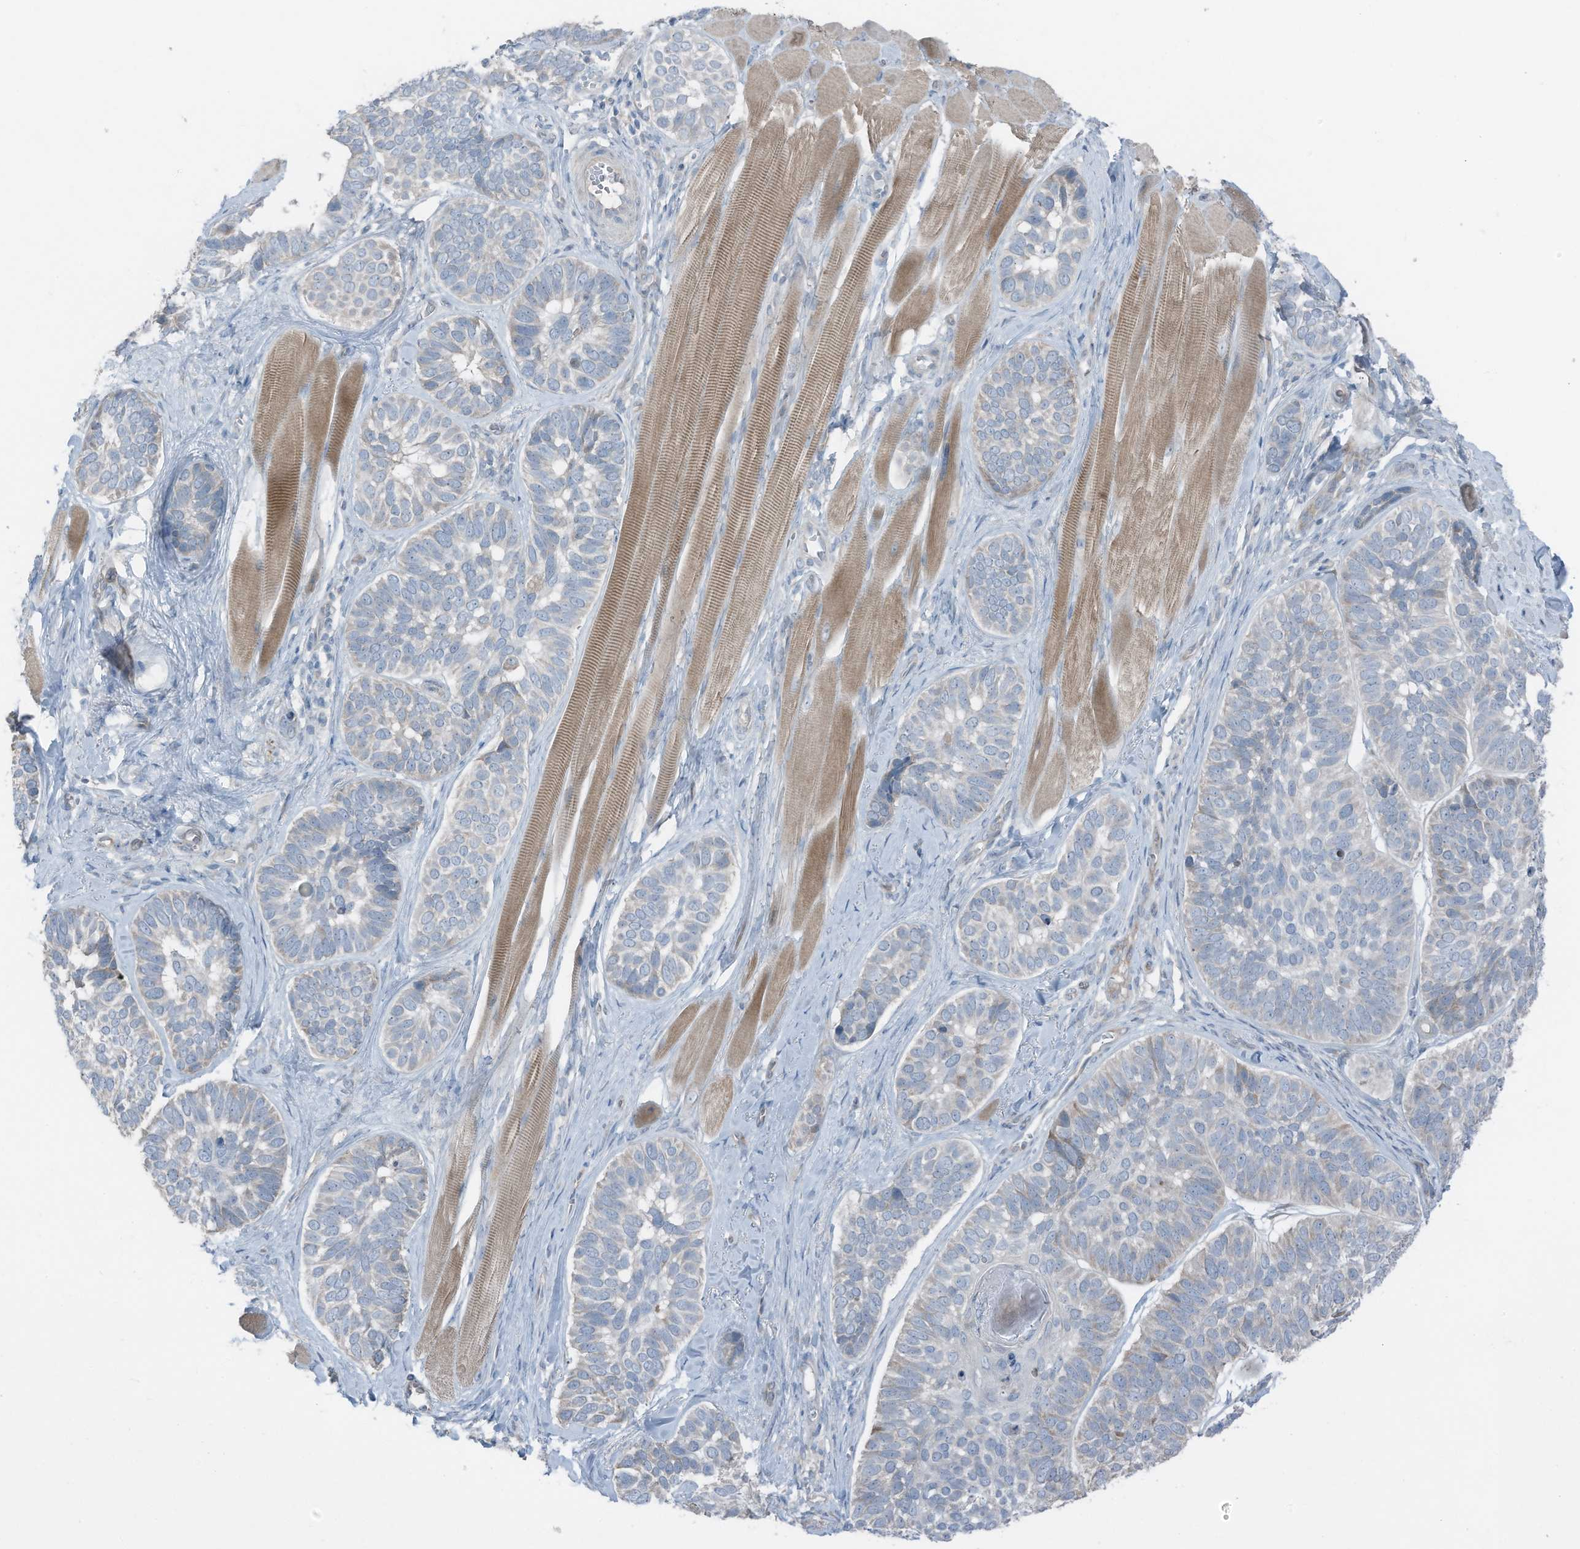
{"staining": {"intensity": "negative", "quantity": "none", "location": "none"}, "tissue": "skin cancer", "cell_type": "Tumor cells", "image_type": "cancer", "snomed": [{"axis": "morphology", "description": "Basal cell carcinoma"}, {"axis": "topography", "description": "Skin"}], "caption": "IHC image of neoplastic tissue: human basal cell carcinoma (skin) stained with DAB (3,3'-diaminobenzidine) shows no significant protein positivity in tumor cells.", "gene": "ARHGEF33", "patient": {"sex": "male", "age": 62}}